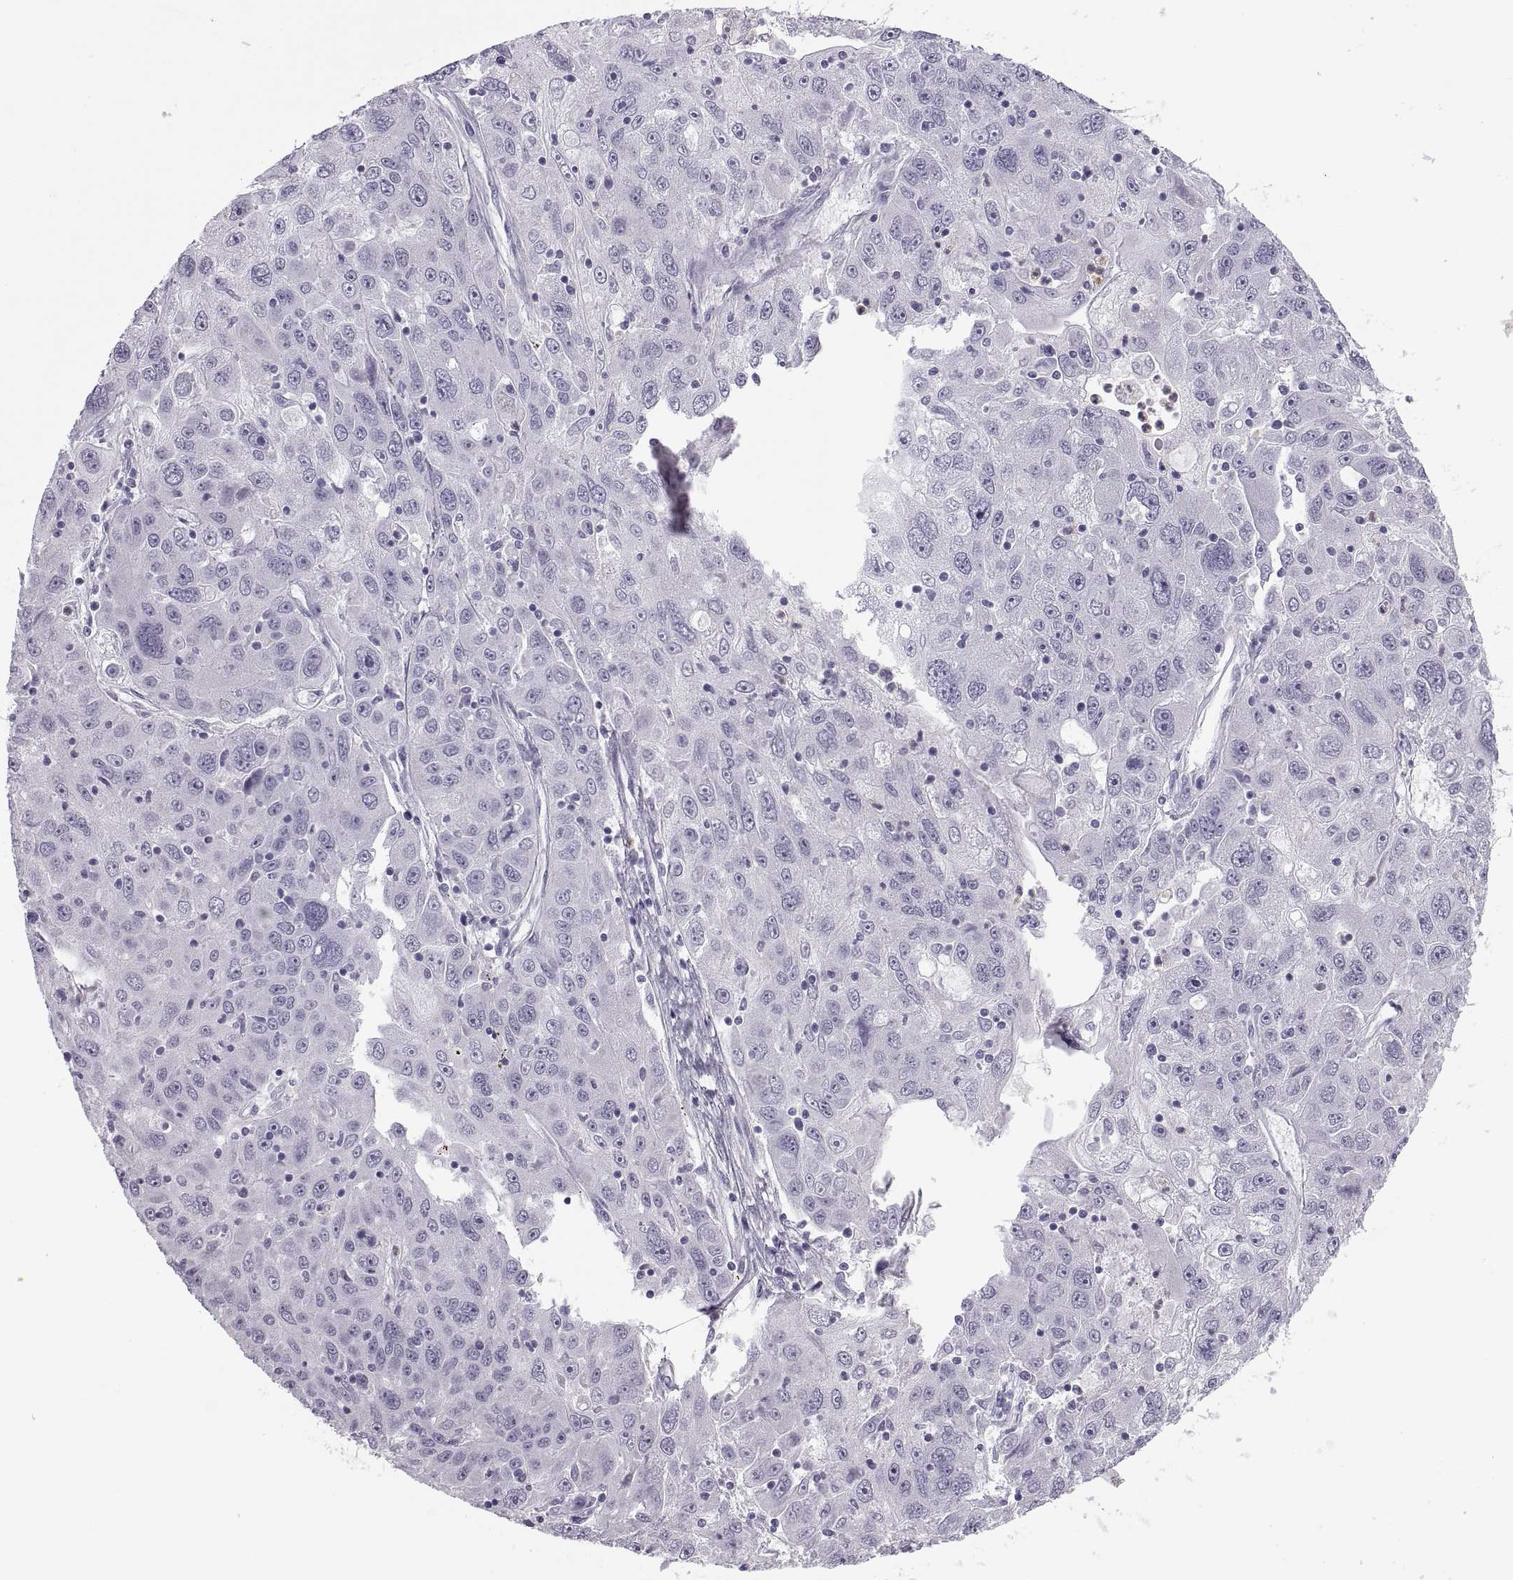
{"staining": {"intensity": "negative", "quantity": "none", "location": "none"}, "tissue": "stomach cancer", "cell_type": "Tumor cells", "image_type": "cancer", "snomed": [{"axis": "morphology", "description": "Adenocarcinoma, NOS"}, {"axis": "topography", "description": "Stomach"}], "caption": "Stomach cancer (adenocarcinoma) stained for a protein using immunohistochemistry demonstrates no expression tumor cells.", "gene": "C3orf22", "patient": {"sex": "male", "age": 56}}